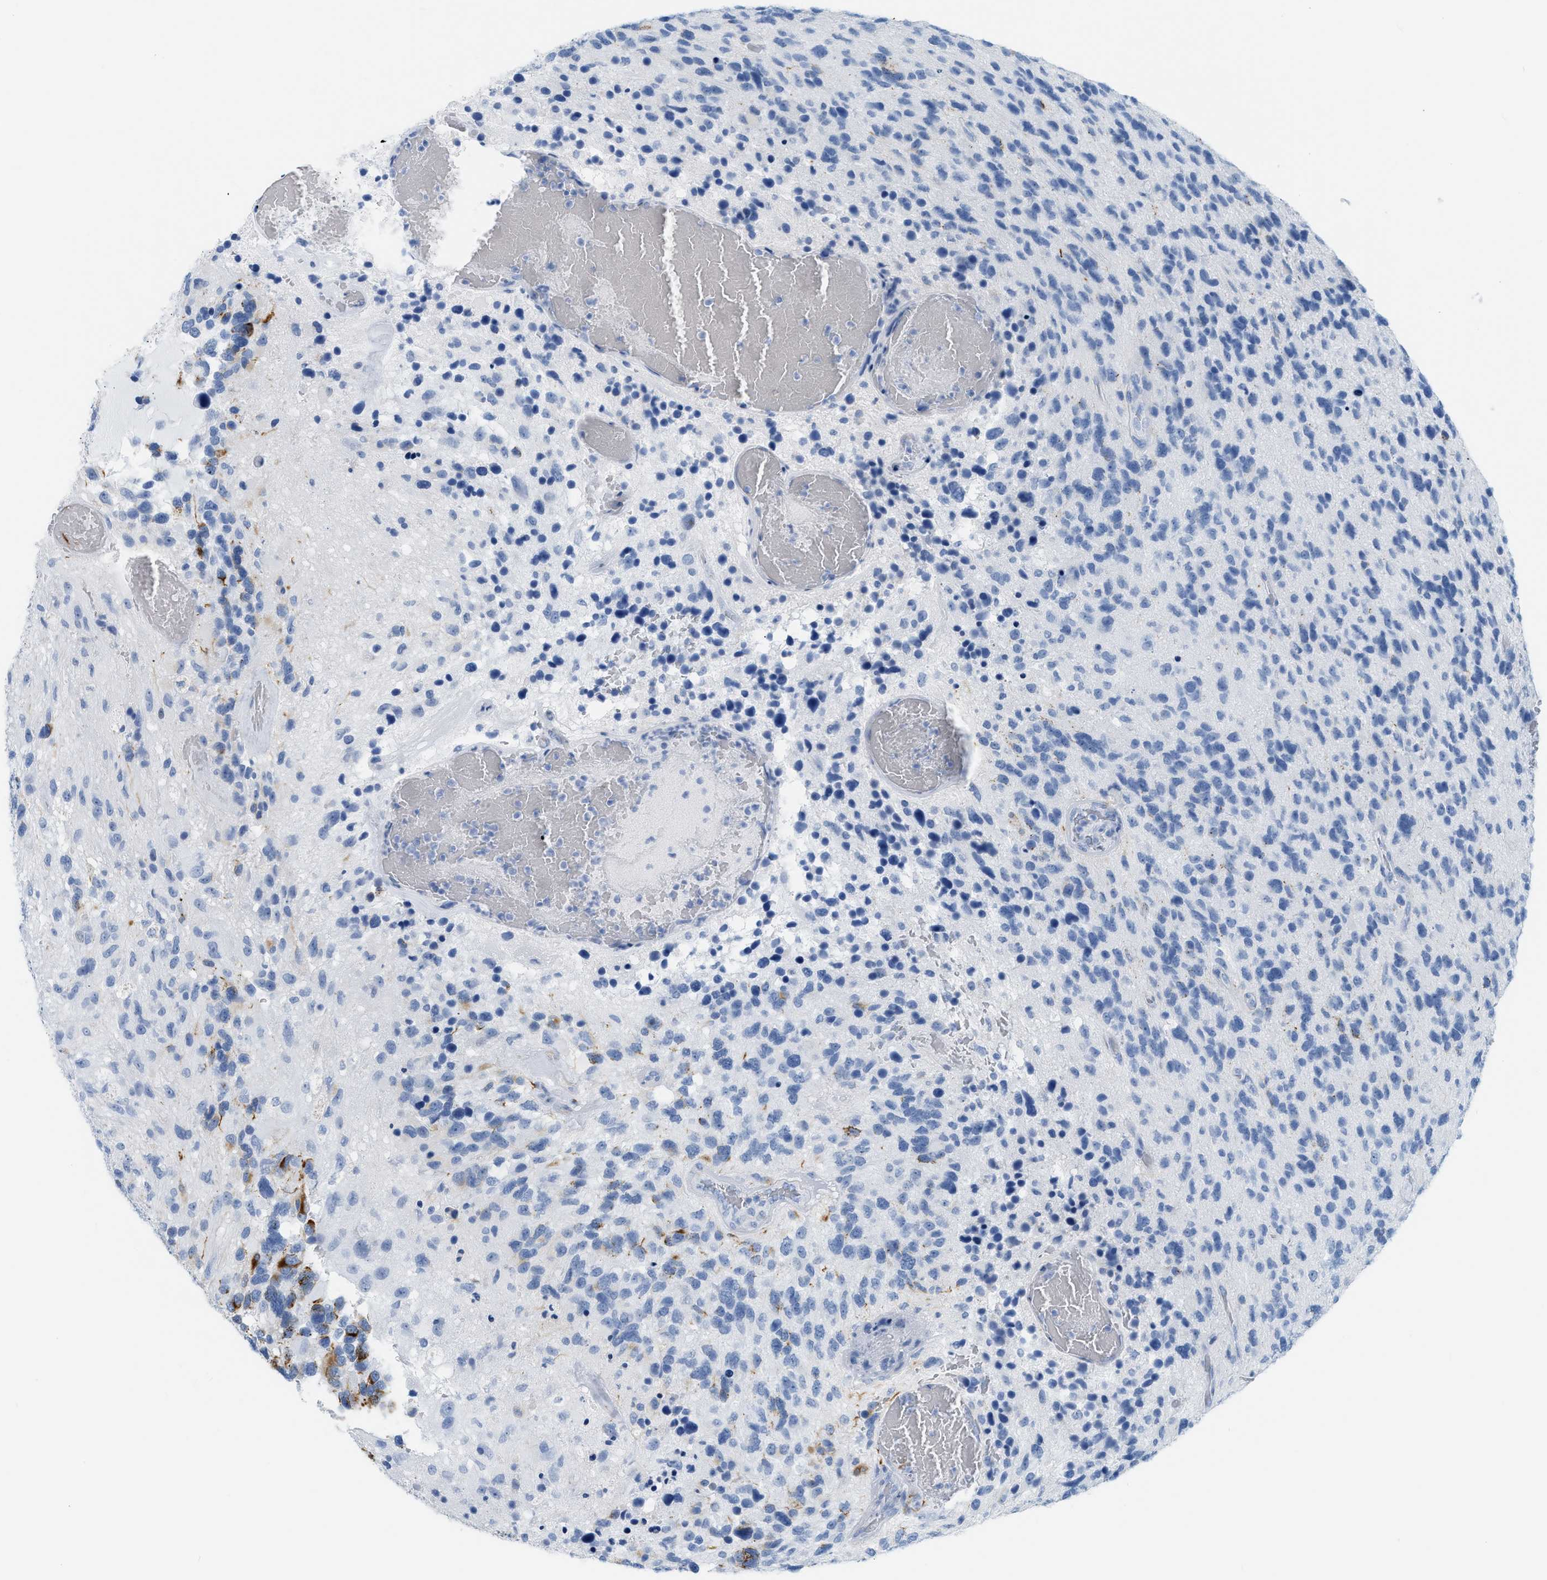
{"staining": {"intensity": "negative", "quantity": "none", "location": "none"}, "tissue": "glioma", "cell_type": "Tumor cells", "image_type": "cancer", "snomed": [{"axis": "morphology", "description": "Glioma, malignant, High grade"}, {"axis": "topography", "description": "Brain"}], "caption": "IHC of human glioma displays no positivity in tumor cells.", "gene": "DES", "patient": {"sex": "female", "age": 58}}